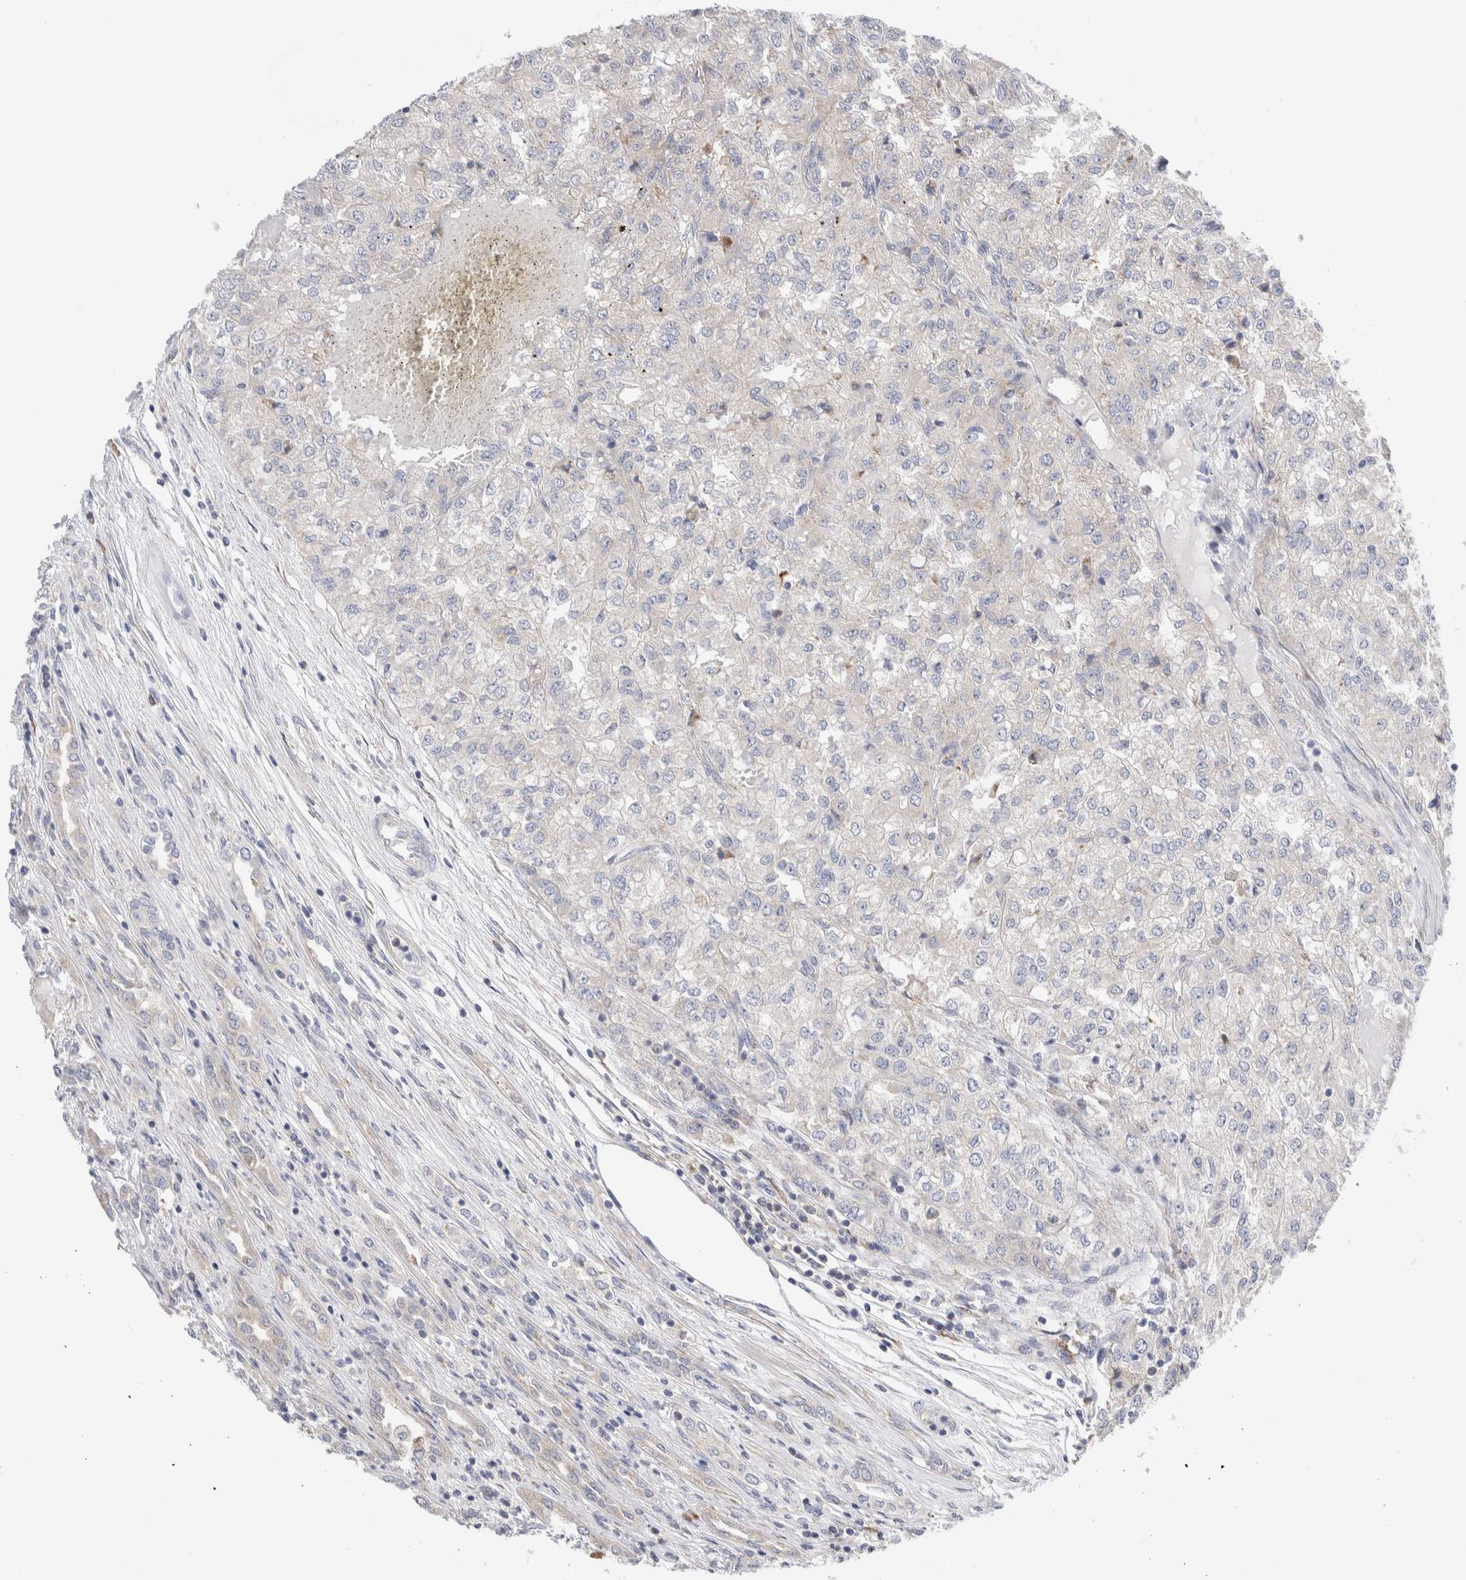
{"staining": {"intensity": "negative", "quantity": "none", "location": "none"}, "tissue": "renal cancer", "cell_type": "Tumor cells", "image_type": "cancer", "snomed": [{"axis": "morphology", "description": "Adenocarcinoma, NOS"}, {"axis": "topography", "description": "Kidney"}], "caption": "Tumor cells are negative for brown protein staining in renal cancer. (Immunohistochemistry (ihc), brightfield microscopy, high magnification).", "gene": "RACK1", "patient": {"sex": "female", "age": 54}}